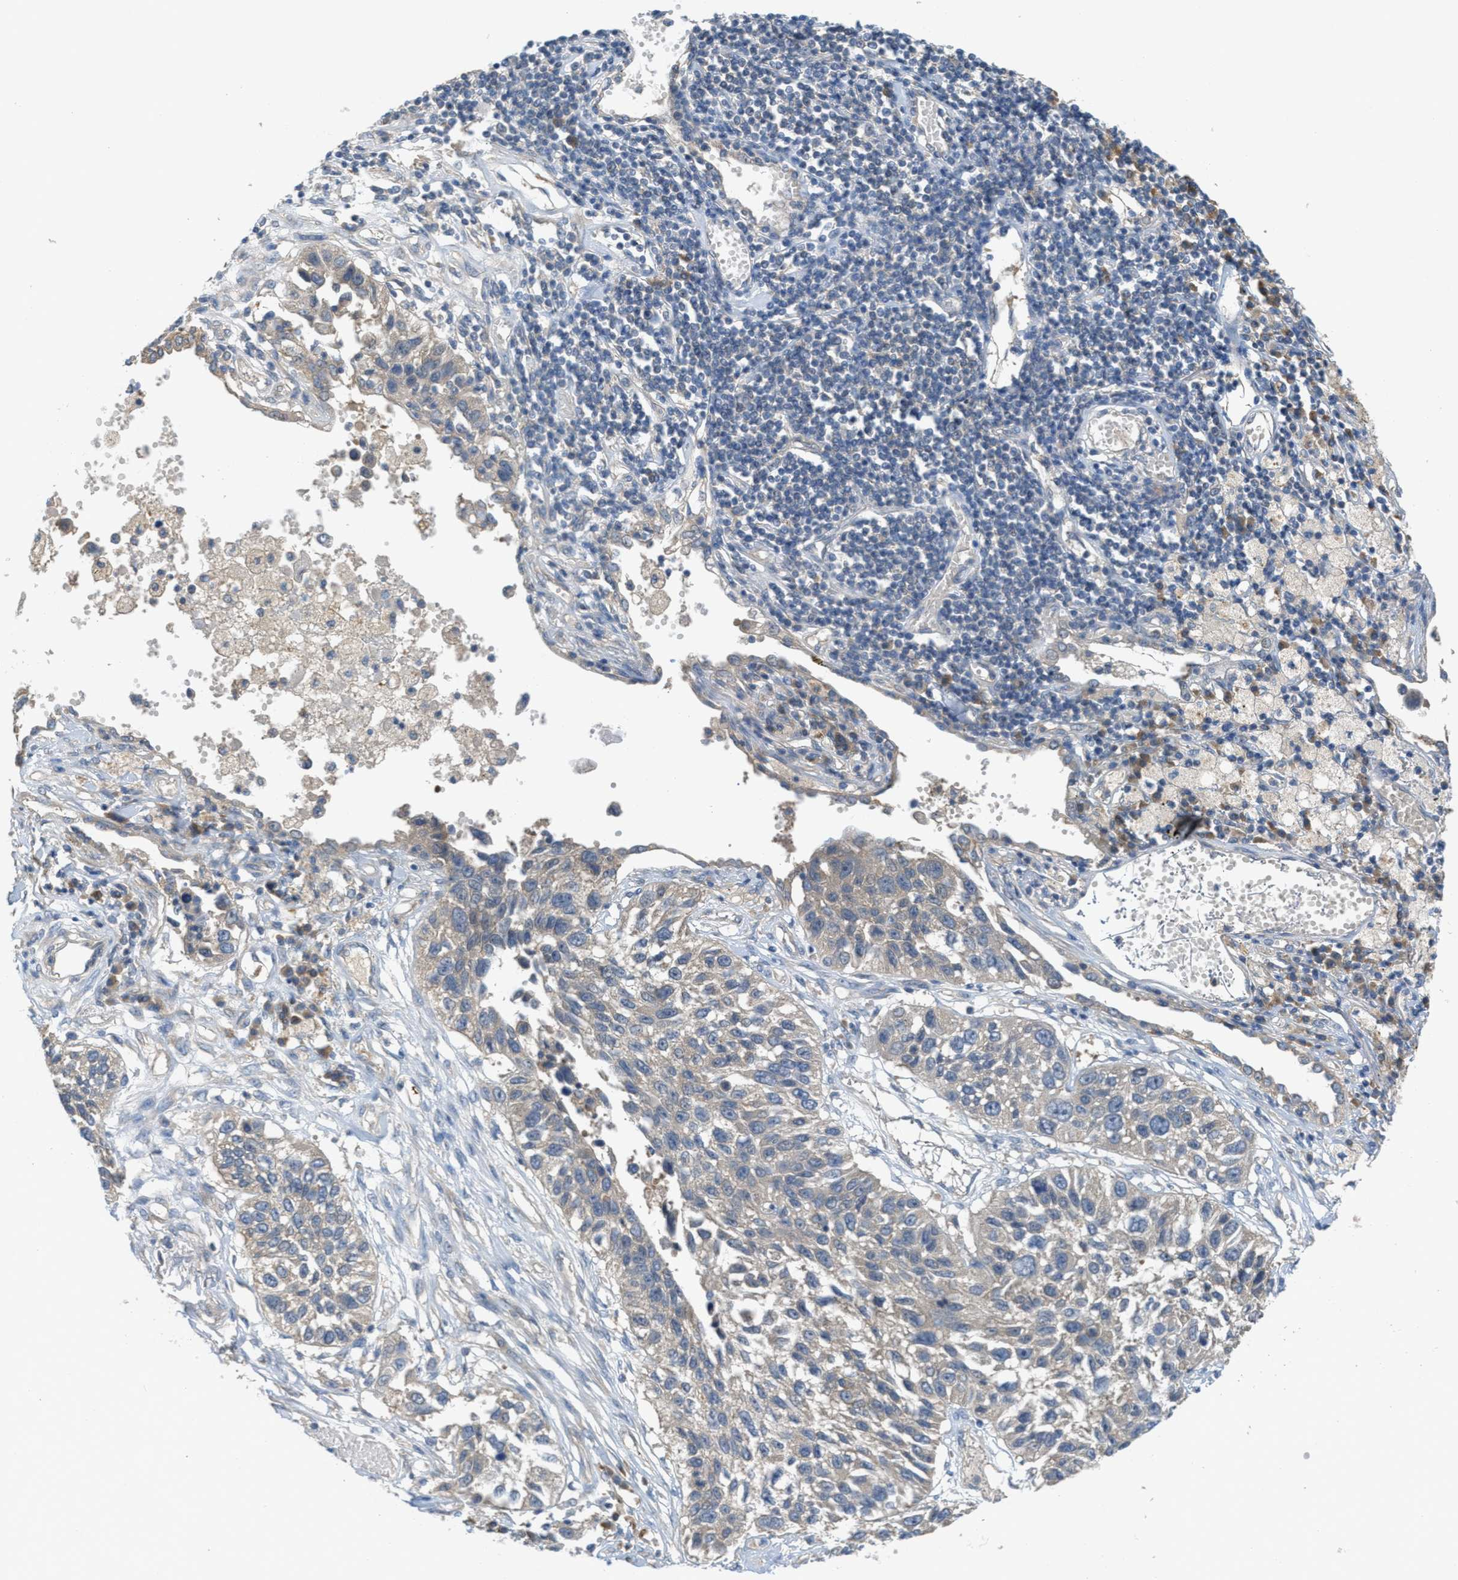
{"staining": {"intensity": "weak", "quantity": "<25%", "location": "cytoplasmic/membranous"}, "tissue": "lung cancer", "cell_type": "Tumor cells", "image_type": "cancer", "snomed": [{"axis": "morphology", "description": "Squamous cell carcinoma, NOS"}, {"axis": "topography", "description": "Lung"}], "caption": "Immunohistochemistry histopathology image of human lung cancer (squamous cell carcinoma) stained for a protein (brown), which demonstrates no staining in tumor cells. (Stains: DAB (3,3'-diaminobenzidine) immunohistochemistry with hematoxylin counter stain, Microscopy: brightfield microscopy at high magnification).", "gene": "UBA5", "patient": {"sex": "male", "age": 71}}